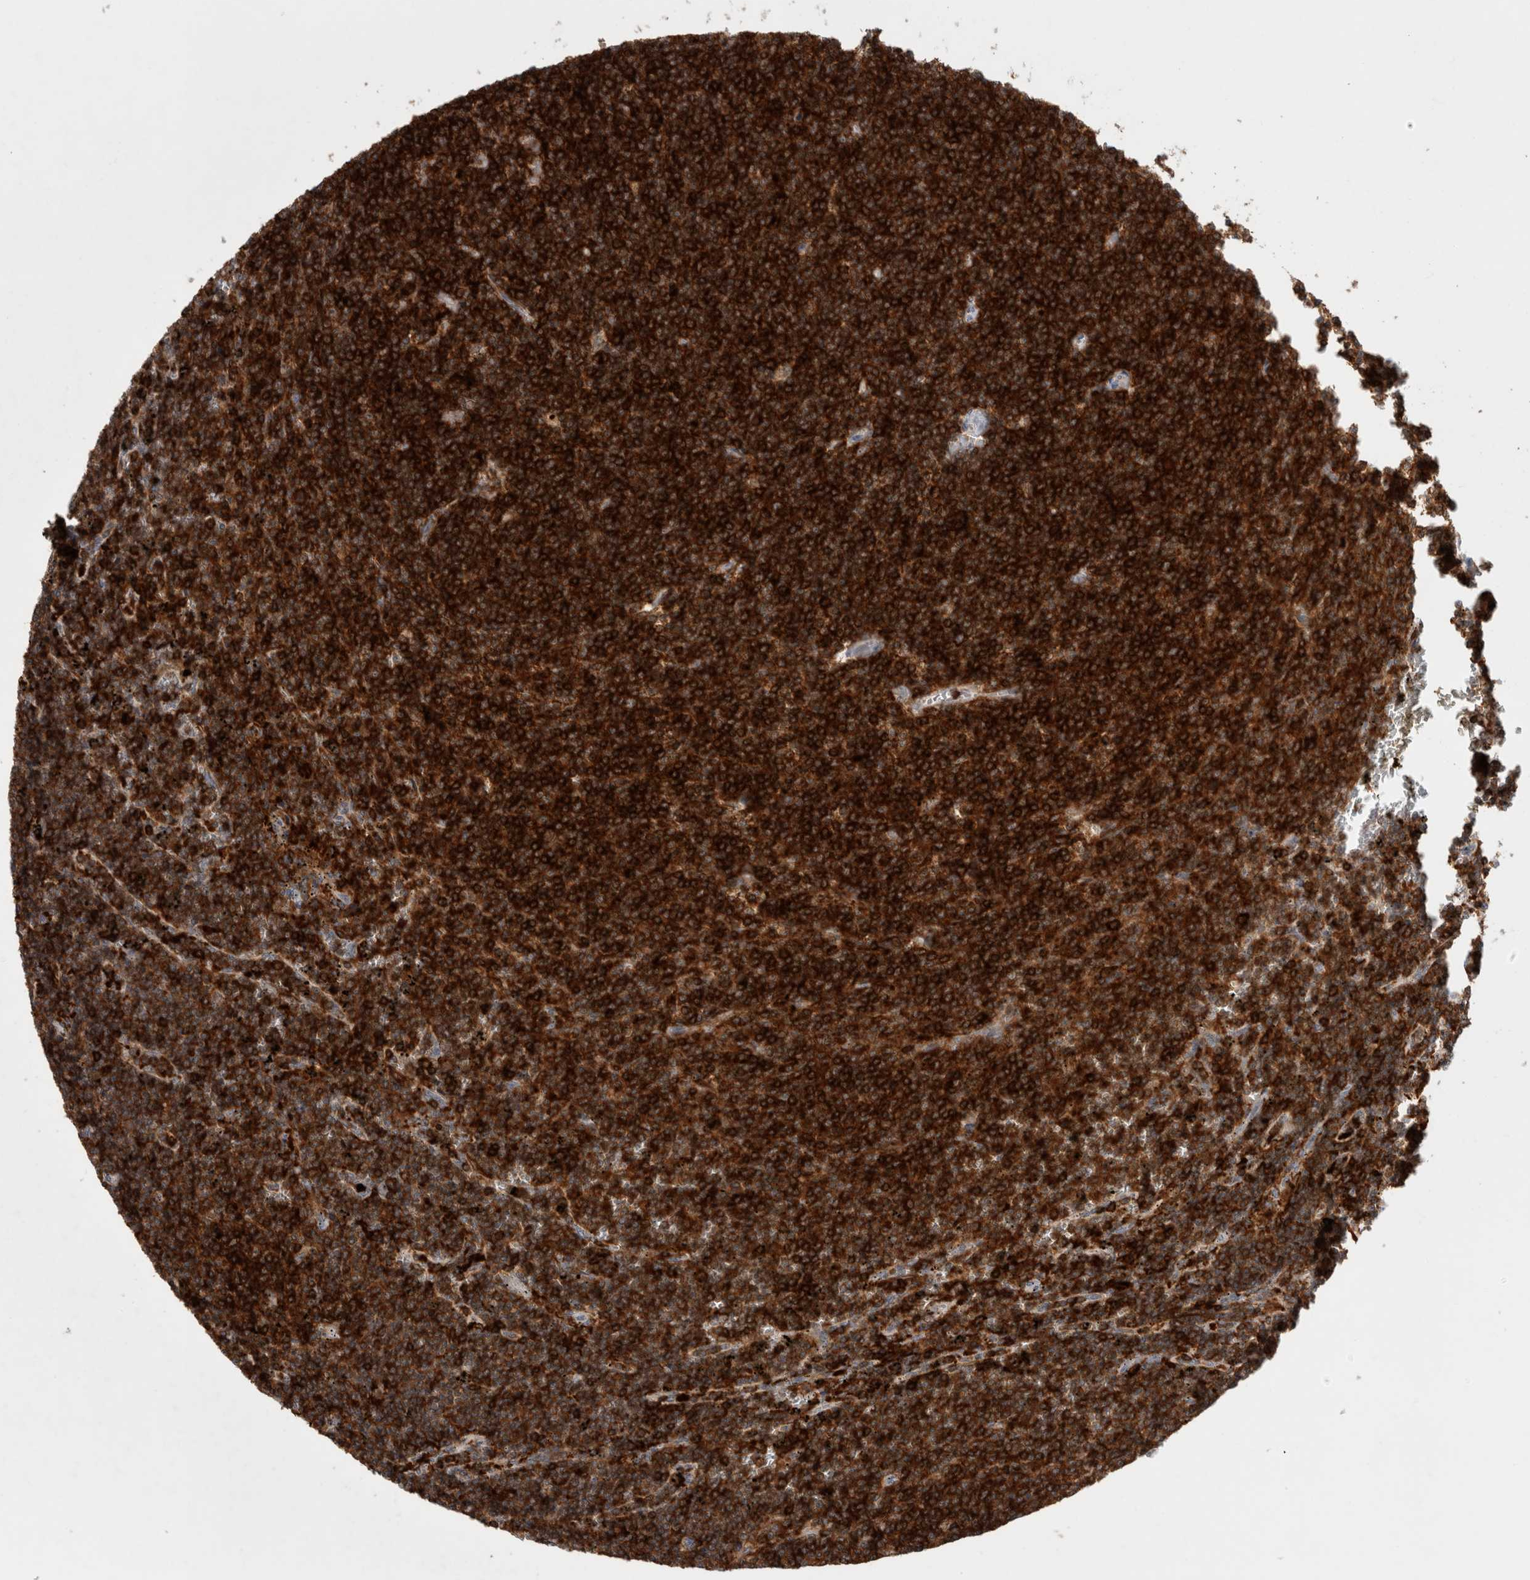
{"staining": {"intensity": "strong", "quantity": ">75%", "location": "cytoplasmic/membranous"}, "tissue": "lymphoma", "cell_type": "Tumor cells", "image_type": "cancer", "snomed": [{"axis": "morphology", "description": "Malignant lymphoma, non-Hodgkin's type, Low grade"}, {"axis": "topography", "description": "Spleen"}], "caption": "Protein staining demonstrates strong cytoplasmic/membranous expression in approximately >75% of tumor cells in malignant lymphoma, non-Hodgkin's type (low-grade).", "gene": "GFRA2", "patient": {"sex": "female", "age": 50}}